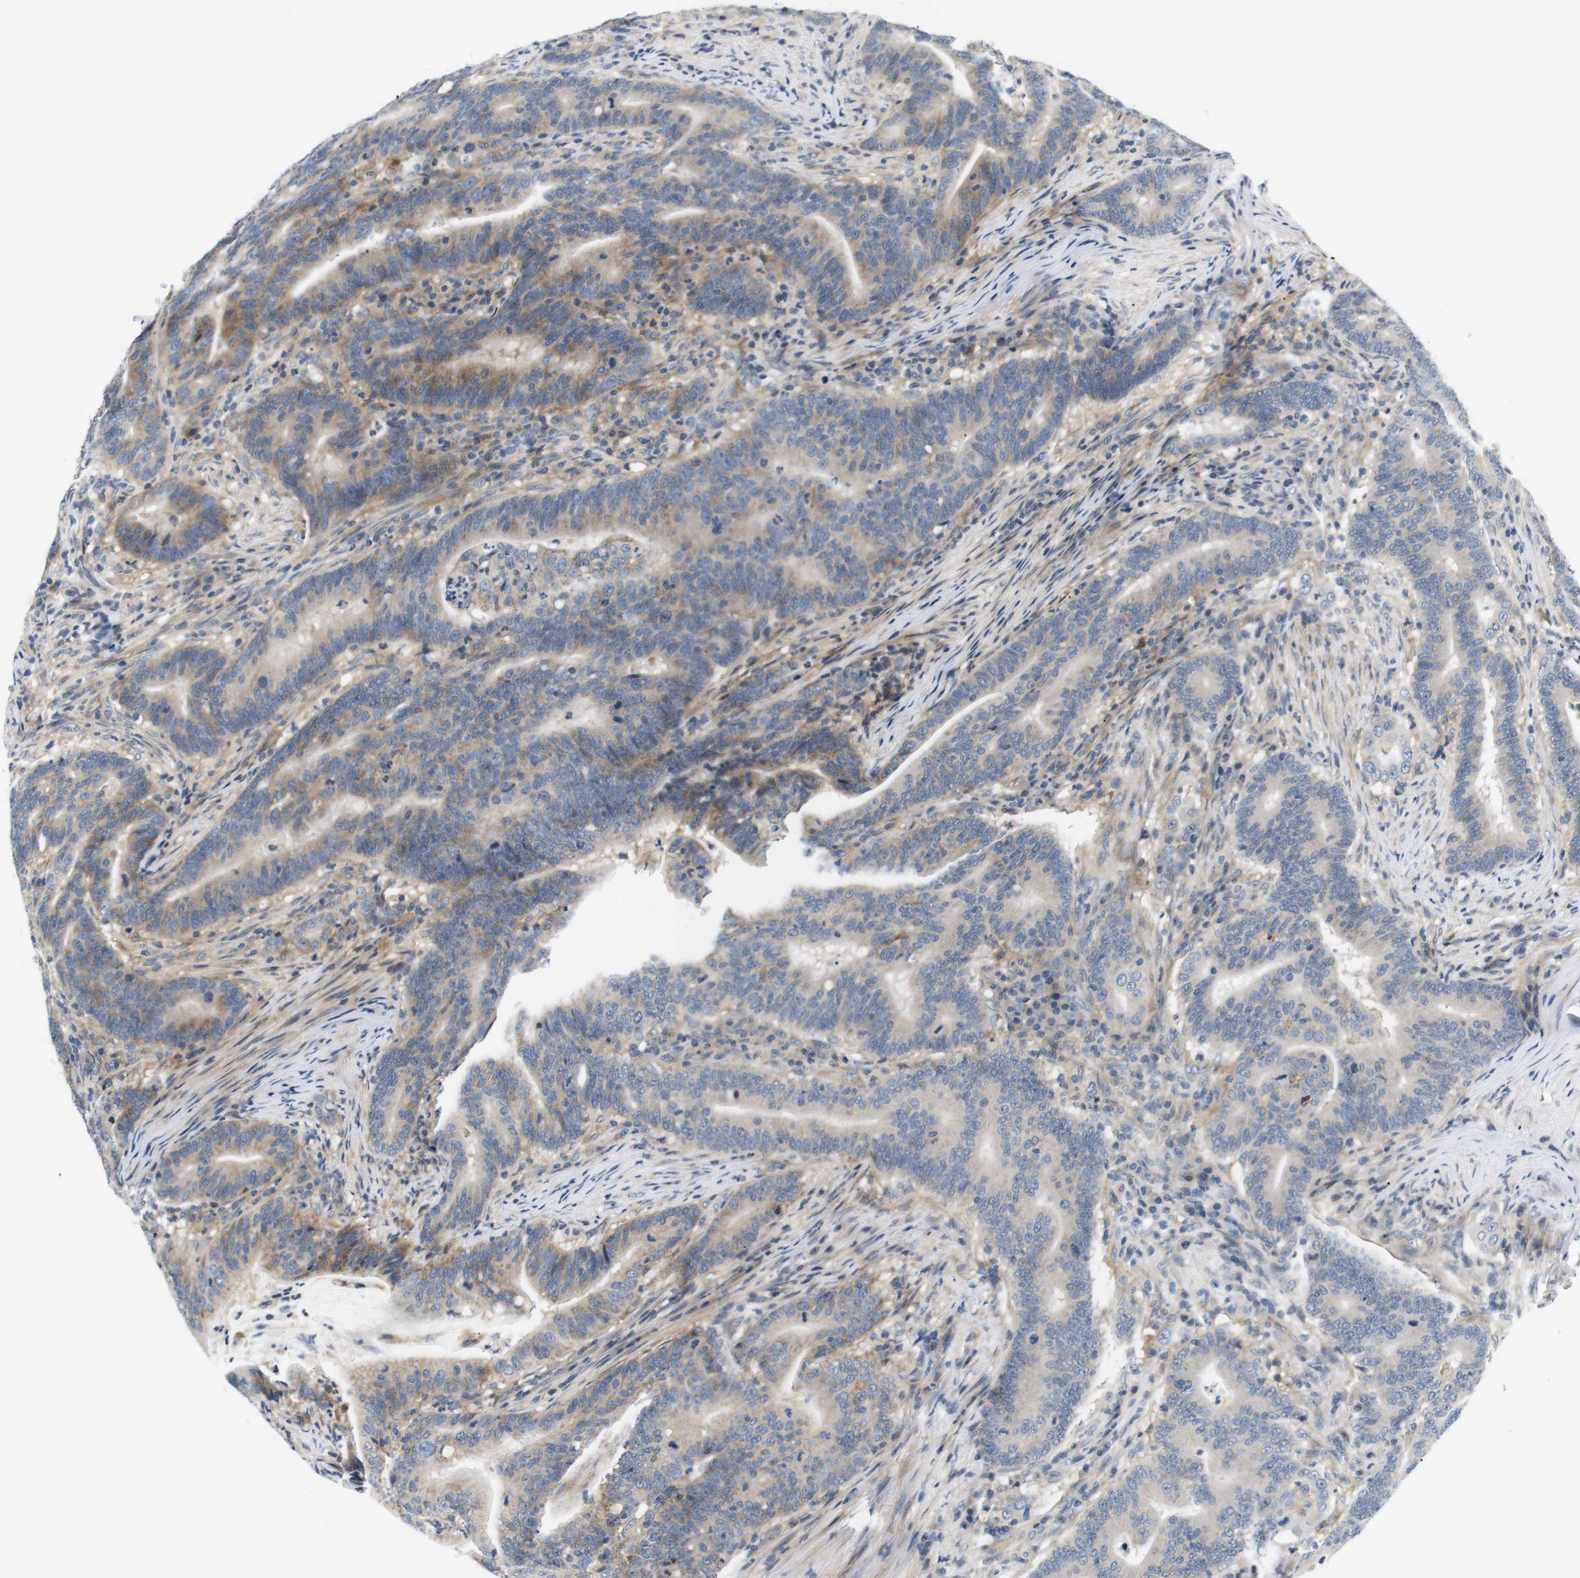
{"staining": {"intensity": "moderate", "quantity": "<25%", "location": "cytoplasmic/membranous"}, "tissue": "colorectal cancer", "cell_type": "Tumor cells", "image_type": "cancer", "snomed": [{"axis": "morphology", "description": "Normal tissue, NOS"}, {"axis": "morphology", "description": "Adenocarcinoma, NOS"}, {"axis": "topography", "description": "Colon"}], "caption": "Immunohistochemical staining of human adenocarcinoma (colorectal) displays moderate cytoplasmic/membranous protein staining in about <25% of tumor cells.", "gene": "SLC30A1", "patient": {"sex": "female", "age": 66}}